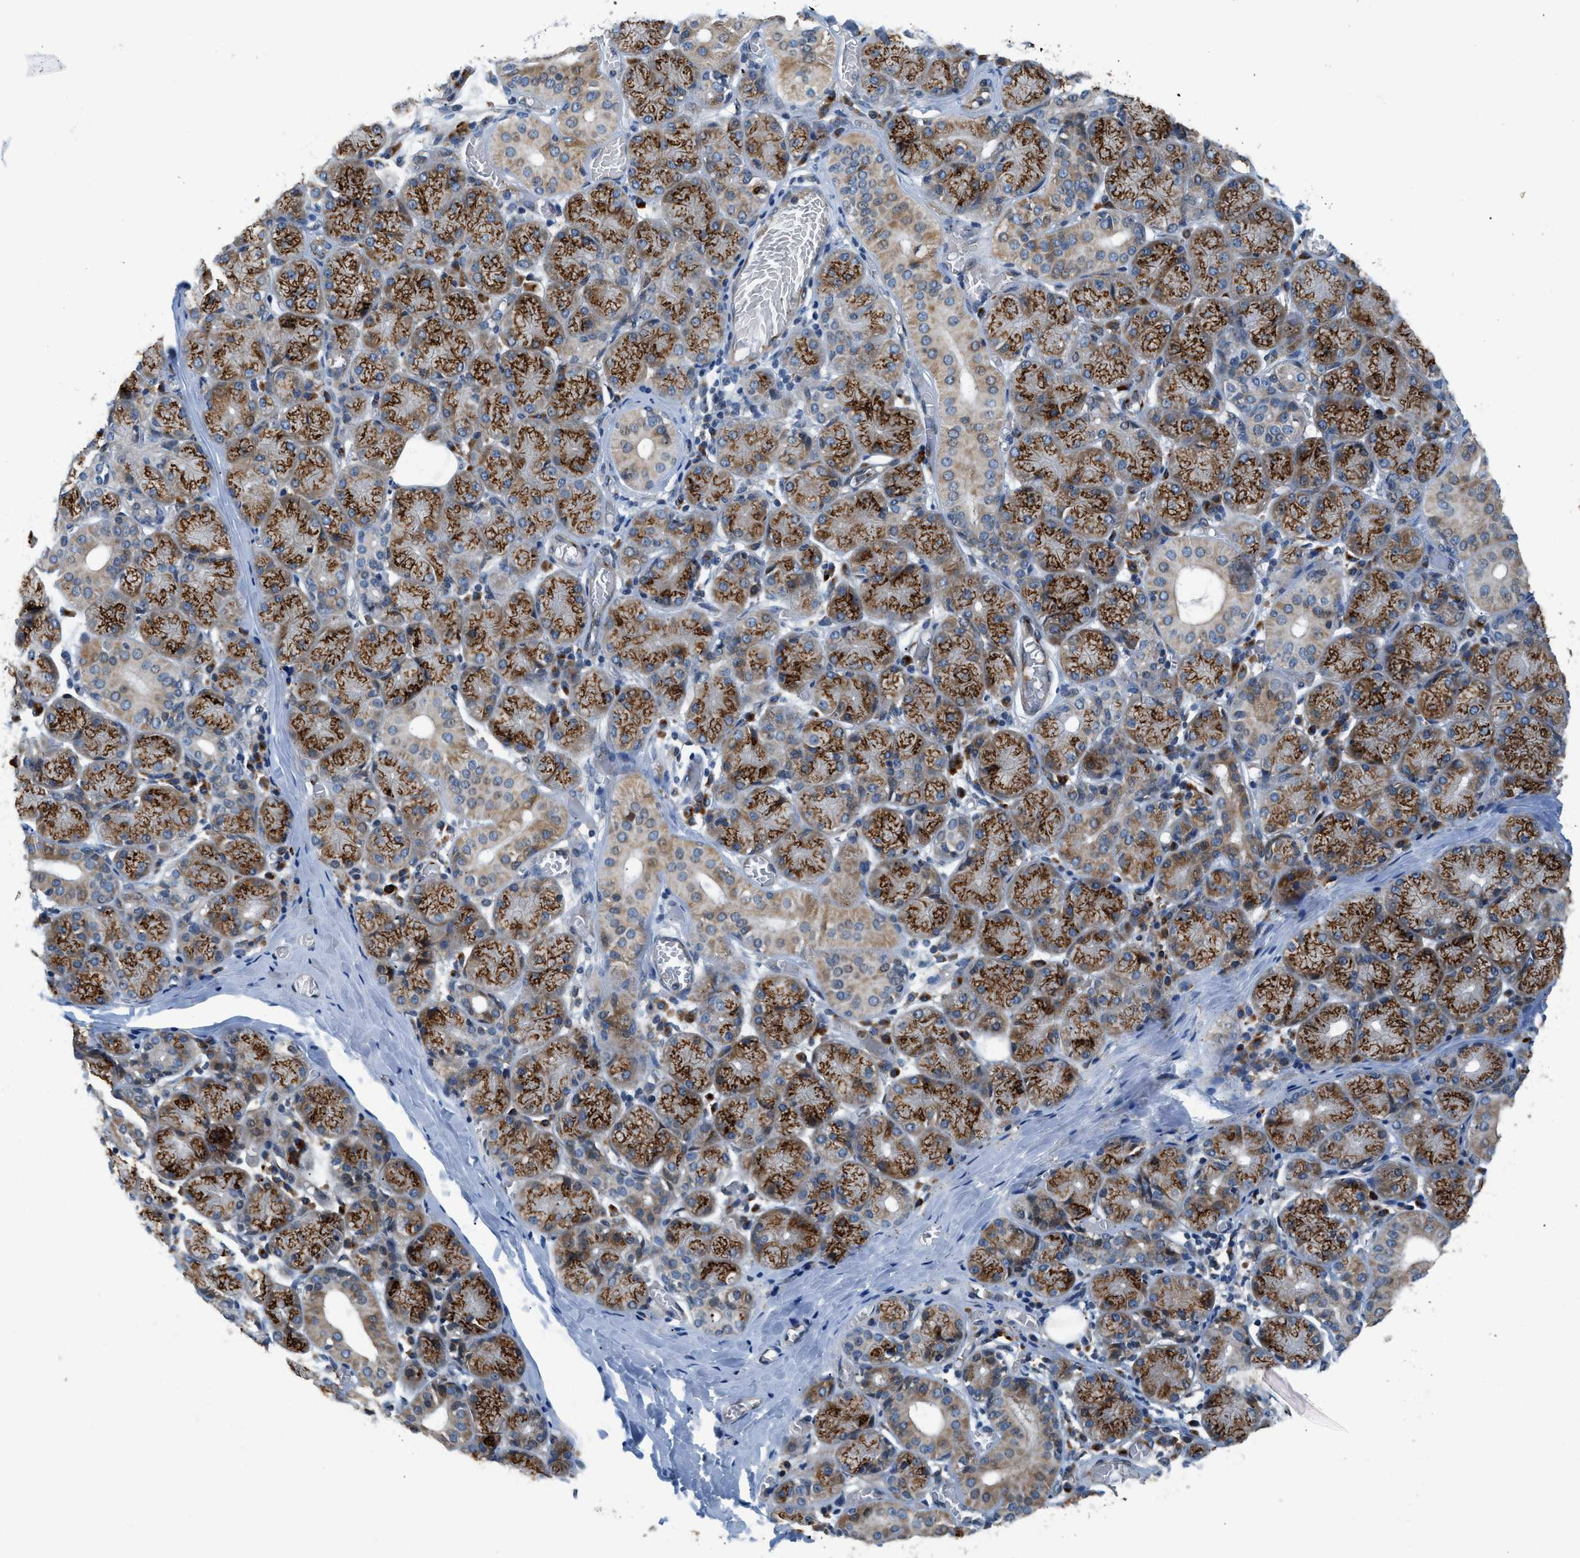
{"staining": {"intensity": "strong", "quantity": "25%-75%", "location": "cytoplasmic/membranous"}, "tissue": "salivary gland", "cell_type": "Glandular cells", "image_type": "normal", "snomed": [{"axis": "morphology", "description": "Normal tissue, NOS"}, {"axis": "topography", "description": "Salivary gland"}], "caption": "A high-resolution image shows immunohistochemistry staining of benign salivary gland, which reveals strong cytoplasmic/membranous positivity in approximately 25%-75% of glandular cells. The protein of interest is shown in brown color, while the nuclei are stained blue.", "gene": "FUT8", "patient": {"sex": "female", "age": 24}}